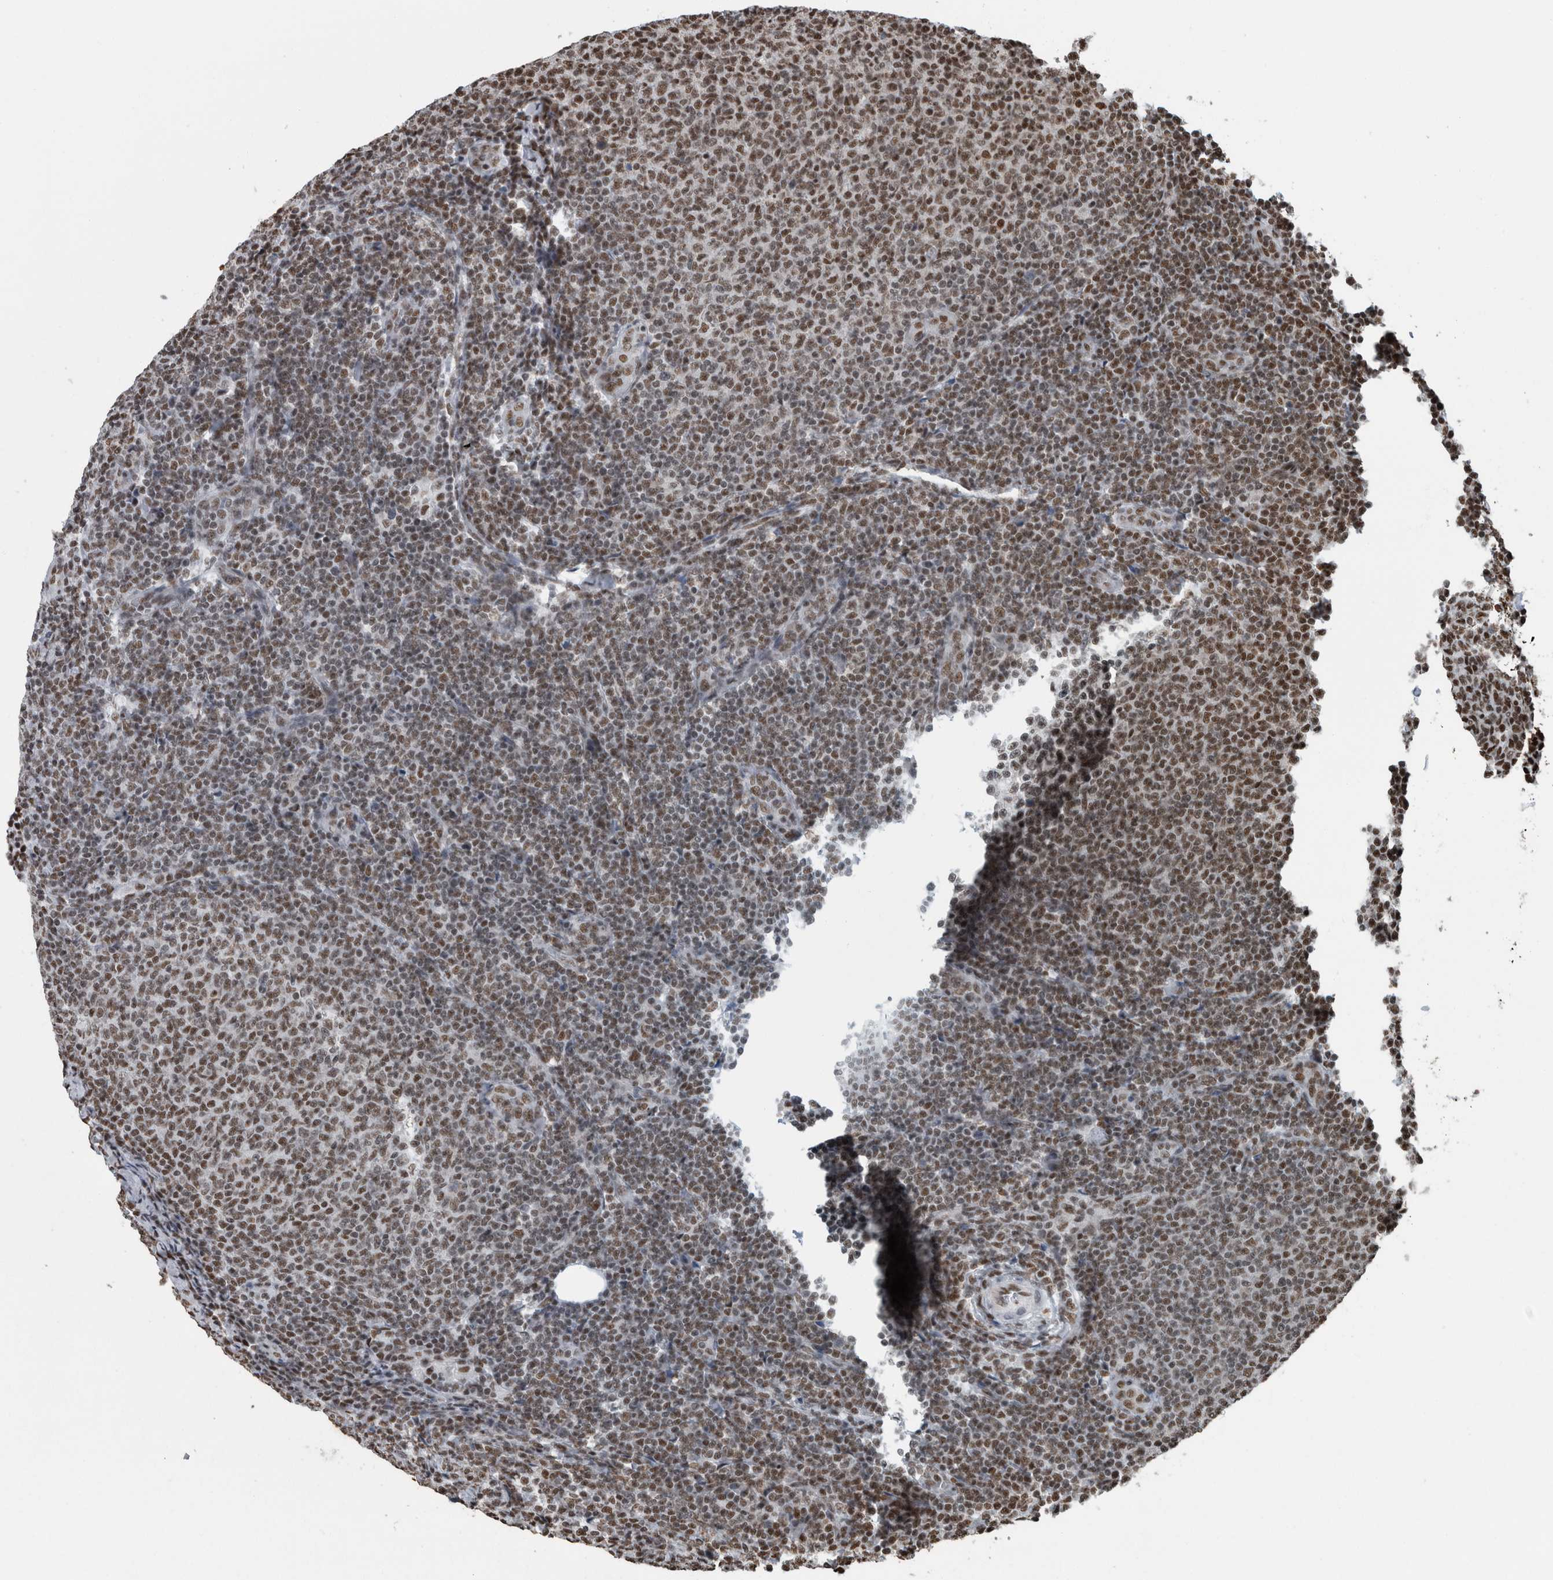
{"staining": {"intensity": "moderate", "quantity": "25%-75%", "location": "nuclear"}, "tissue": "lymphoma", "cell_type": "Tumor cells", "image_type": "cancer", "snomed": [{"axis": "morphology", "description": "Malignant lymphoma, non-Hodgkin's type, Low grade"}, {"axis": "topography", "description": "Lymph node"}], "caption": "Human lymphoma stained with a brown dye demonstrates moderate nuclear positive expression in approximately 25%-75% of tumor cells.", "gene": "DNMT3A", "patient": {"sex": "male", "age": 66}}